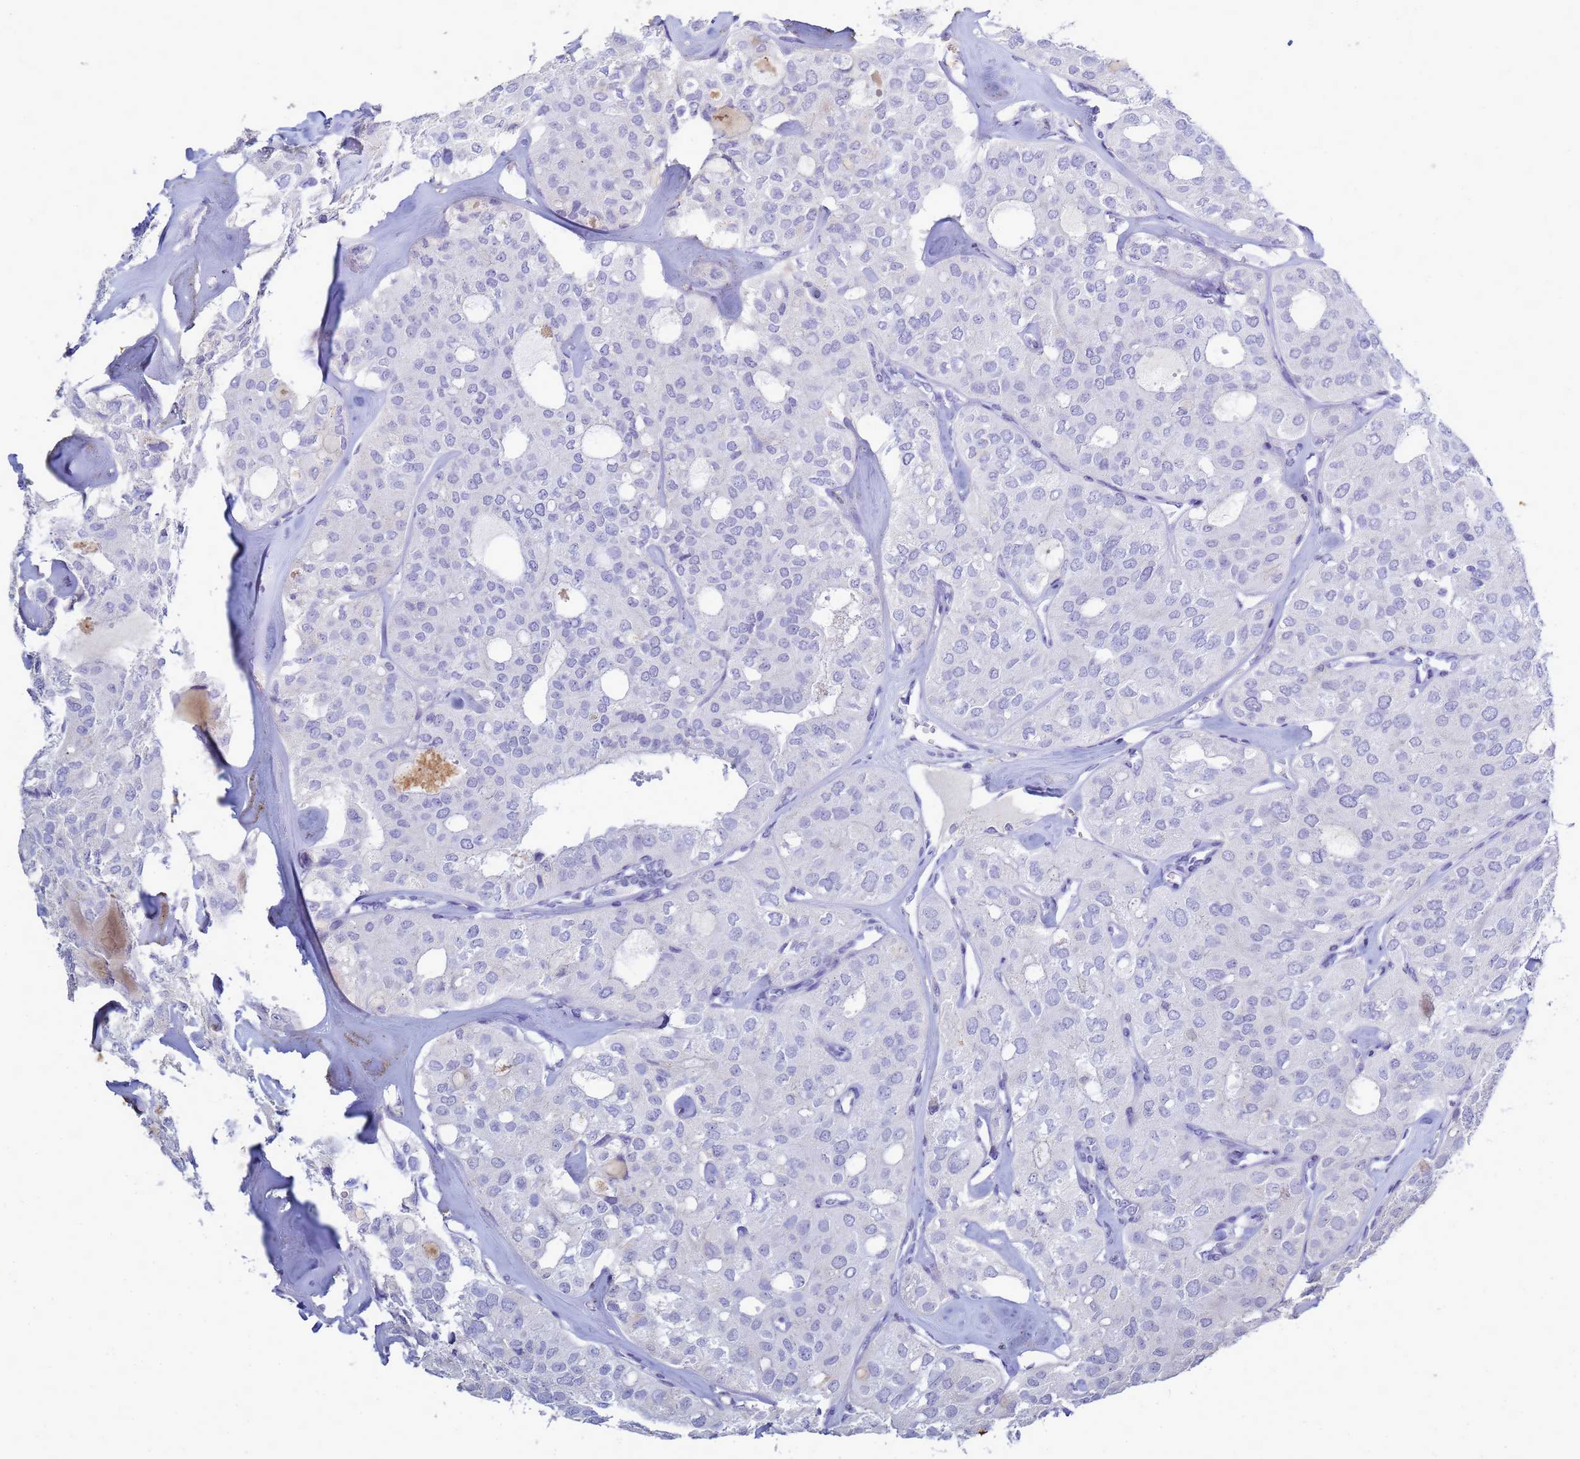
{"staining": {"intensity": "negative", "quantity": "none", "location": "none"}, "tissue": "thyroid cancer", "cell_type": "Tumor cells", "image_type": "cancer", "snomed": [{"axis": "morphology", "description": "Follicular adenoma carcinoma, NOS"}, {"axis": "topography", "description": "Thyroid gland"}], "caption": "A high-resolution image shows immunohistochemistry staining of follicular adenoma carcinoma (thyroid), which displays no significant expression in tumor cells. (Stains: DAB IHC with hematoxylin counter stain, Microscopy: brightfield microscopy at high magnification).", "gene": "B3GNT8", "patient": {"sex": "male", "age": 75}}